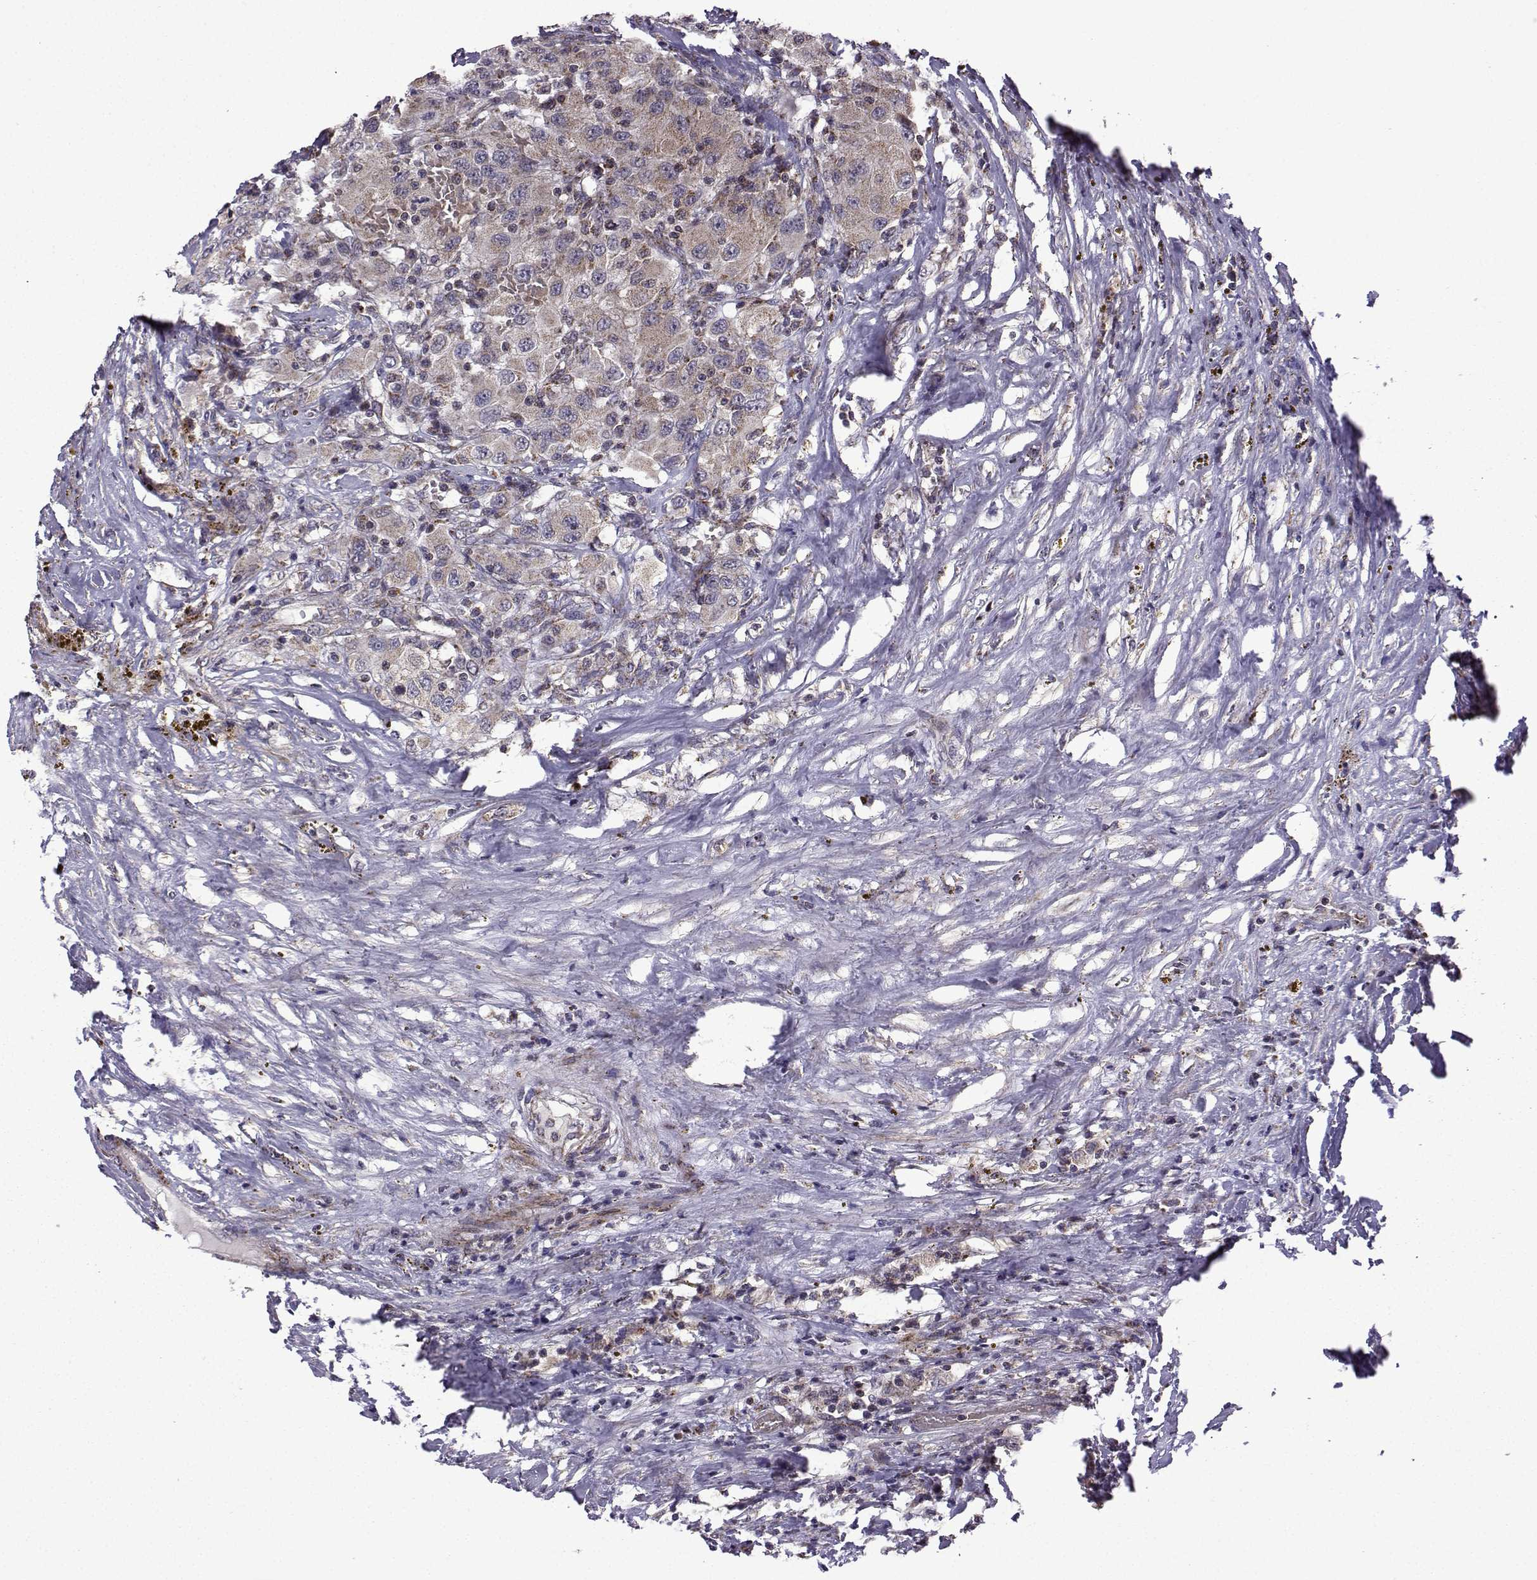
{"staining": {"intensity": "weak", "quantity": "25%-75%", "location": "cytoplasmic/membranous"}, "tissue": "renal cancer", "cell_type": "Tumor cells", "image_type": "cancer", "snomed": [{"axis": "morphology", "description": "Adenocarcinoma, NOS"}, {"axis": "topography", "description": "Kidney"}], "caption": "Protein staining reveals weak cytoplasmic/membranous positivity in approximately 25%-75% of tumor cells in renal cancer (adenocarcinoma).", "gene": "TAB2", "patient": {"sex": "female", "age": 67}}